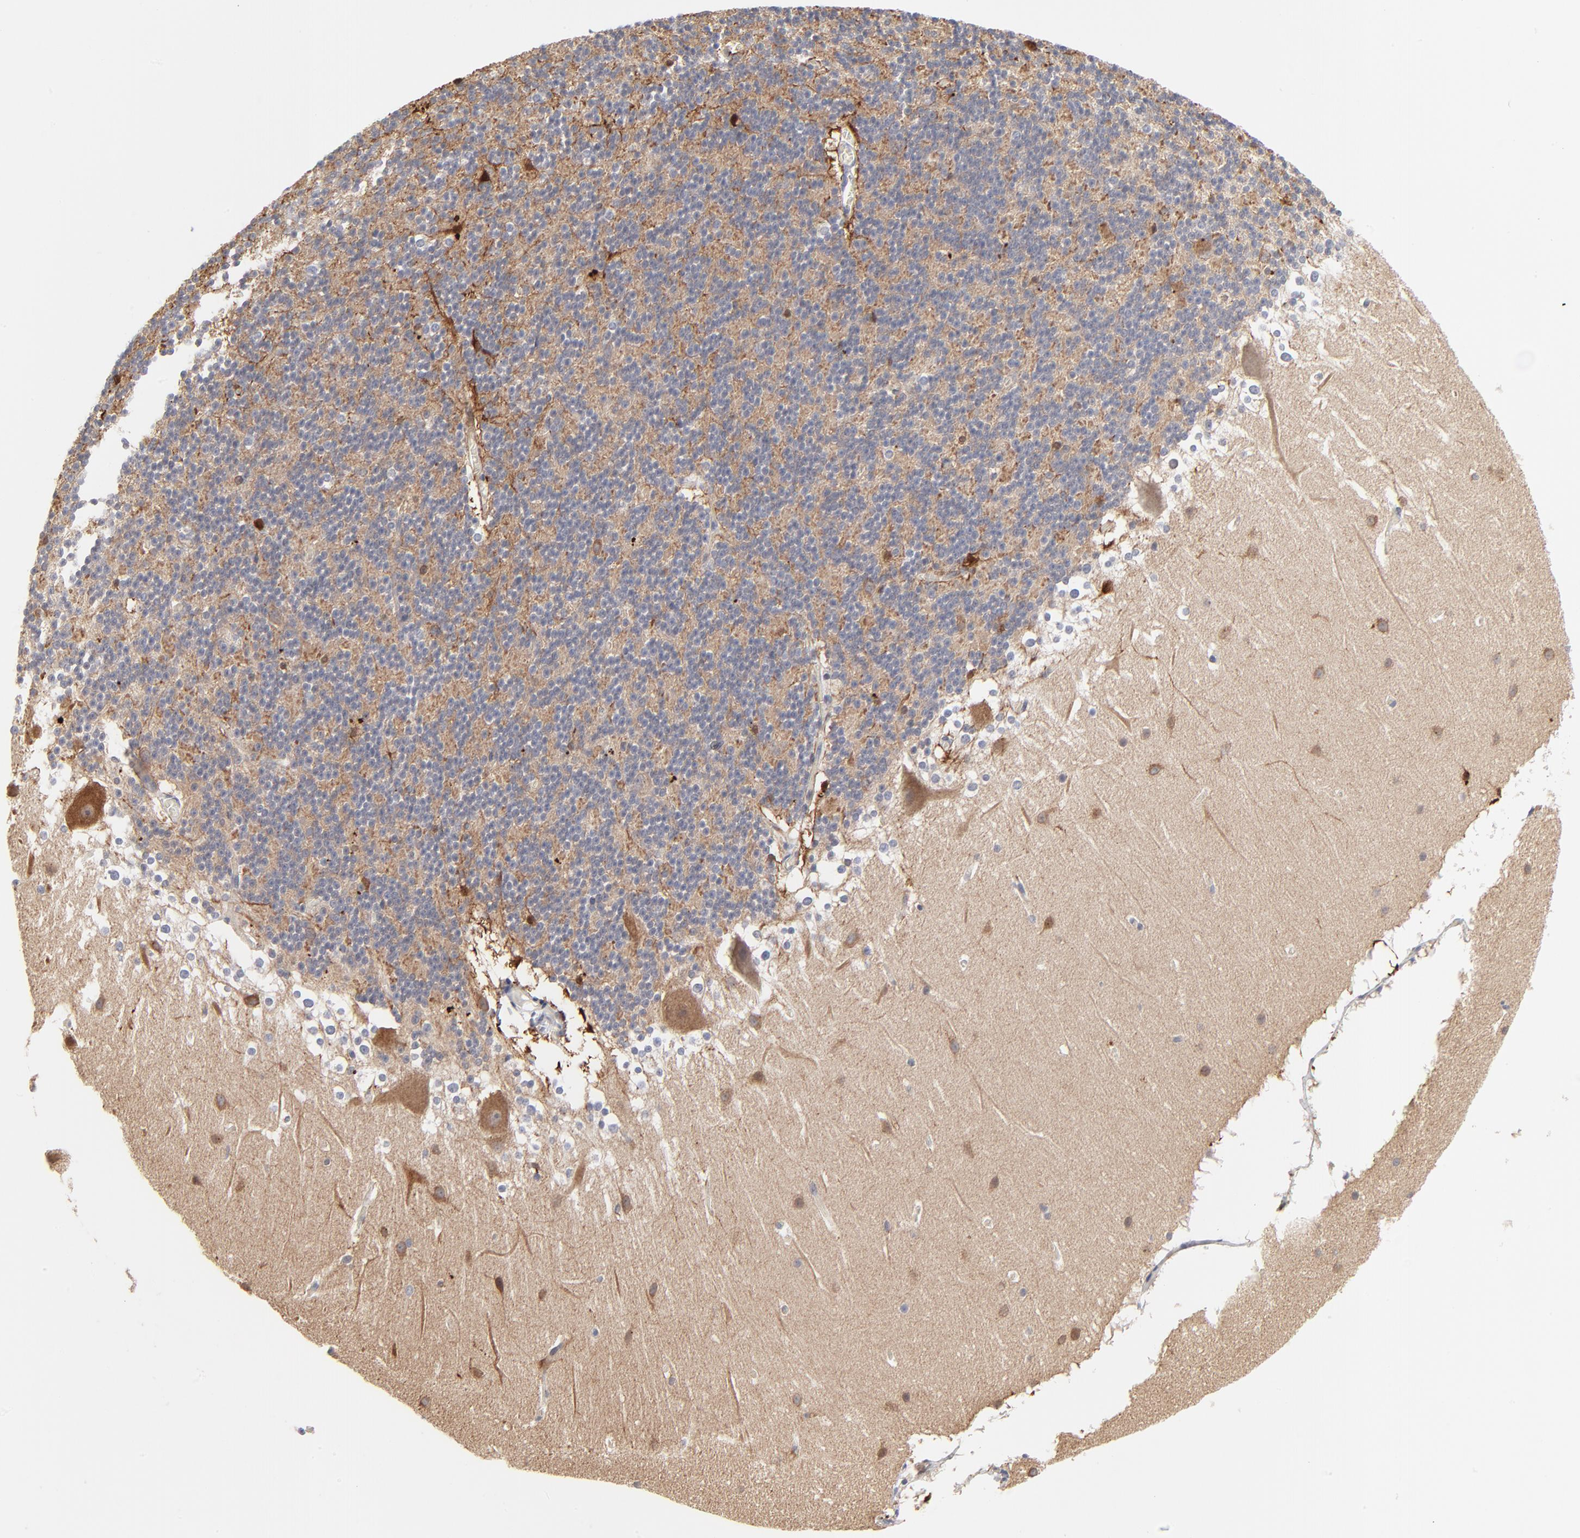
{"staining": {"intensity": "negative", "quantity": "none", "location": "none"}, "tissue": "cerebellum", "cell_type": "Cells in granular layer", "image_type": "normal", "snomed": [{"axis": "morphology", "description": "Normal tissue, NOS"}, {"axis": "topography", "description": "Cerebellum"}], "caption": "The micrograph reveals no staining of cells in granular layer in benign cerebellum. The staining was performed using DAB (3,3'-diaminobenzidine) to visualize the protein expression in brown, while the nuclei were stained in blue with hematoxylin (Magnification: 20x).", "gene": "AURKA", "patient": {"sex": "female", "age": 19}}